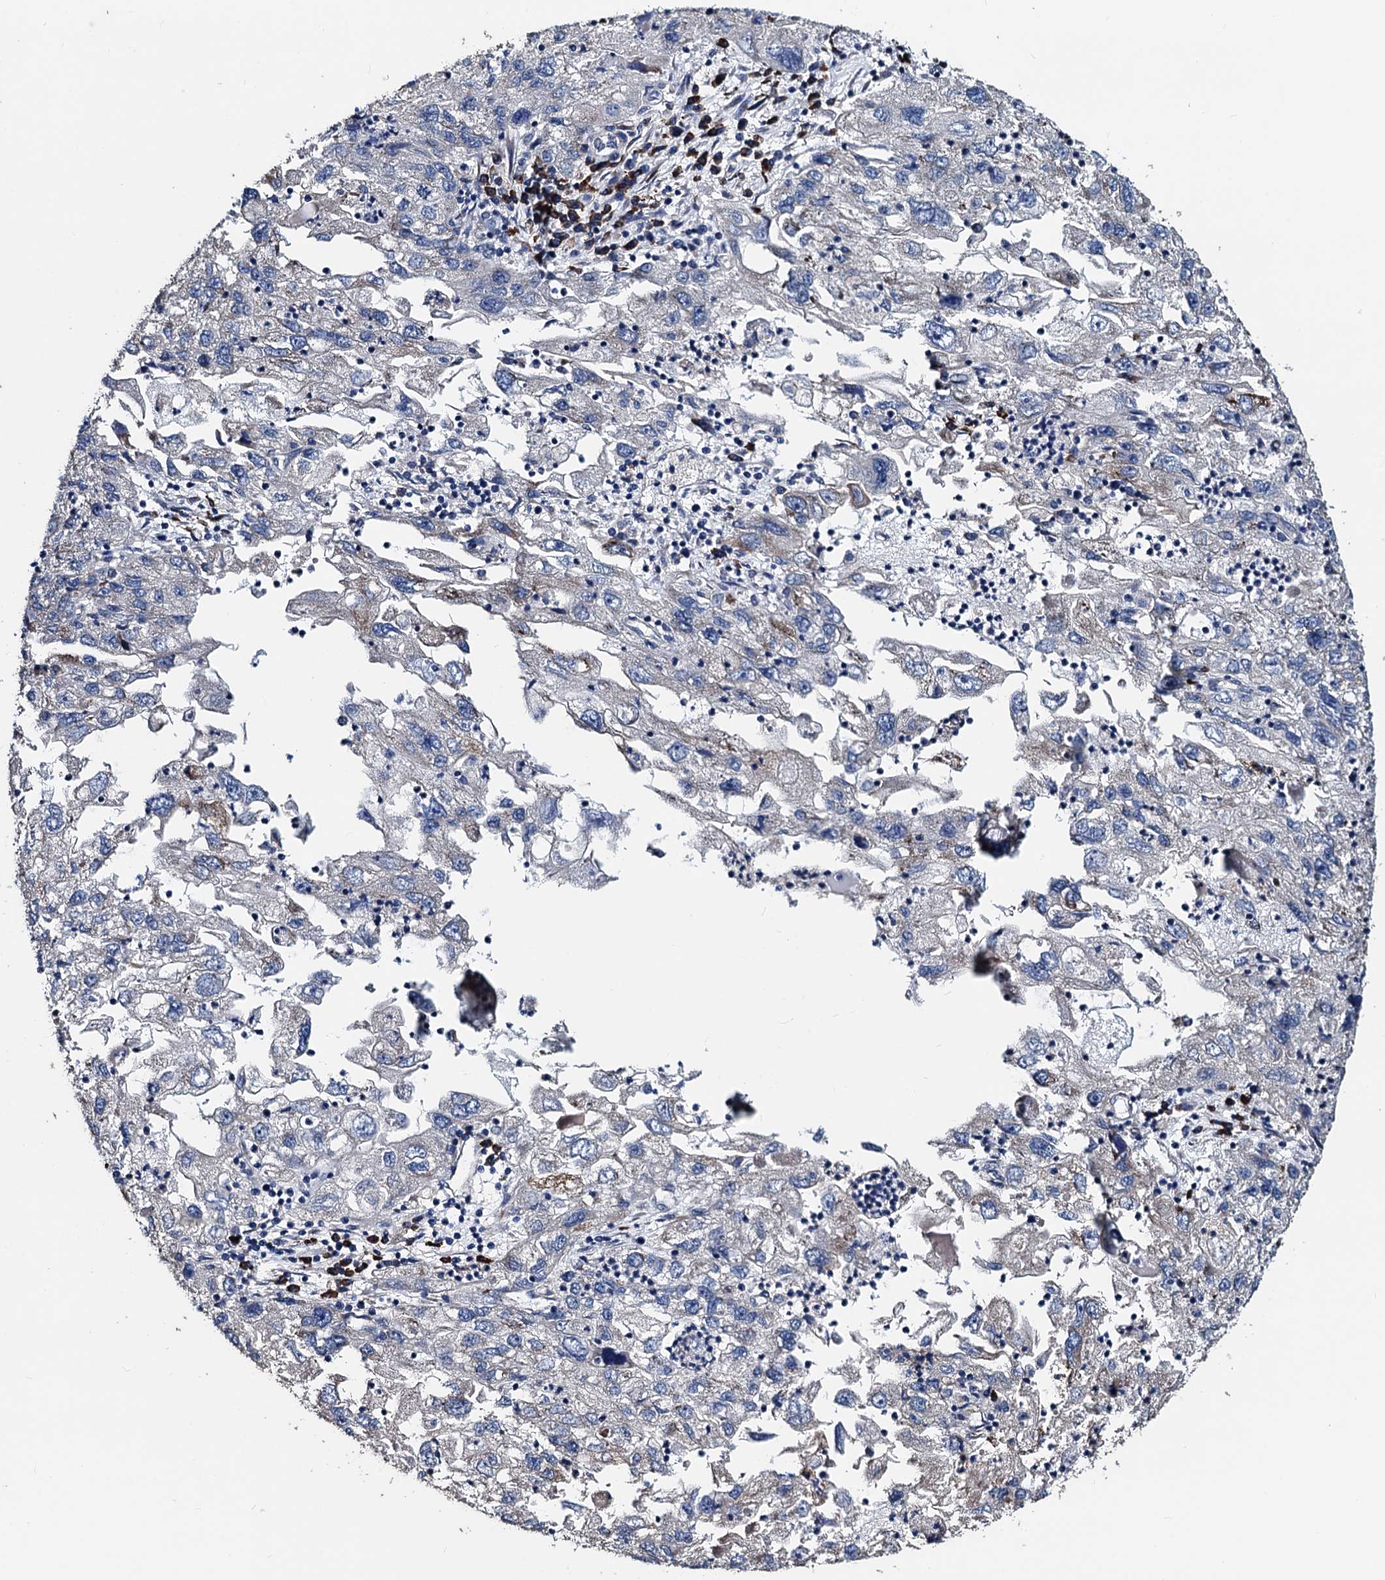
{"staining": {"intensity": "negative", "quantity": "none", "location": "none"}, "tissue": "endometrial cancer", "cell_type": "Tumor cells", "image_type": "cancer", "snomed": [{"axis": "morphology", "description": "Adenocarcinoma, NOS"}, {"axis": "topography", "description": "Endometrium"}], "caption": "This micrograph is of adenocarcinoma (endometrial) stained with IHC to label a protein in brown with the nuclei are counter-stained blue. There is no positivity in tumor cells.", "gene": "AKAP11", "patient": {"sex": "female", "age": 49}}